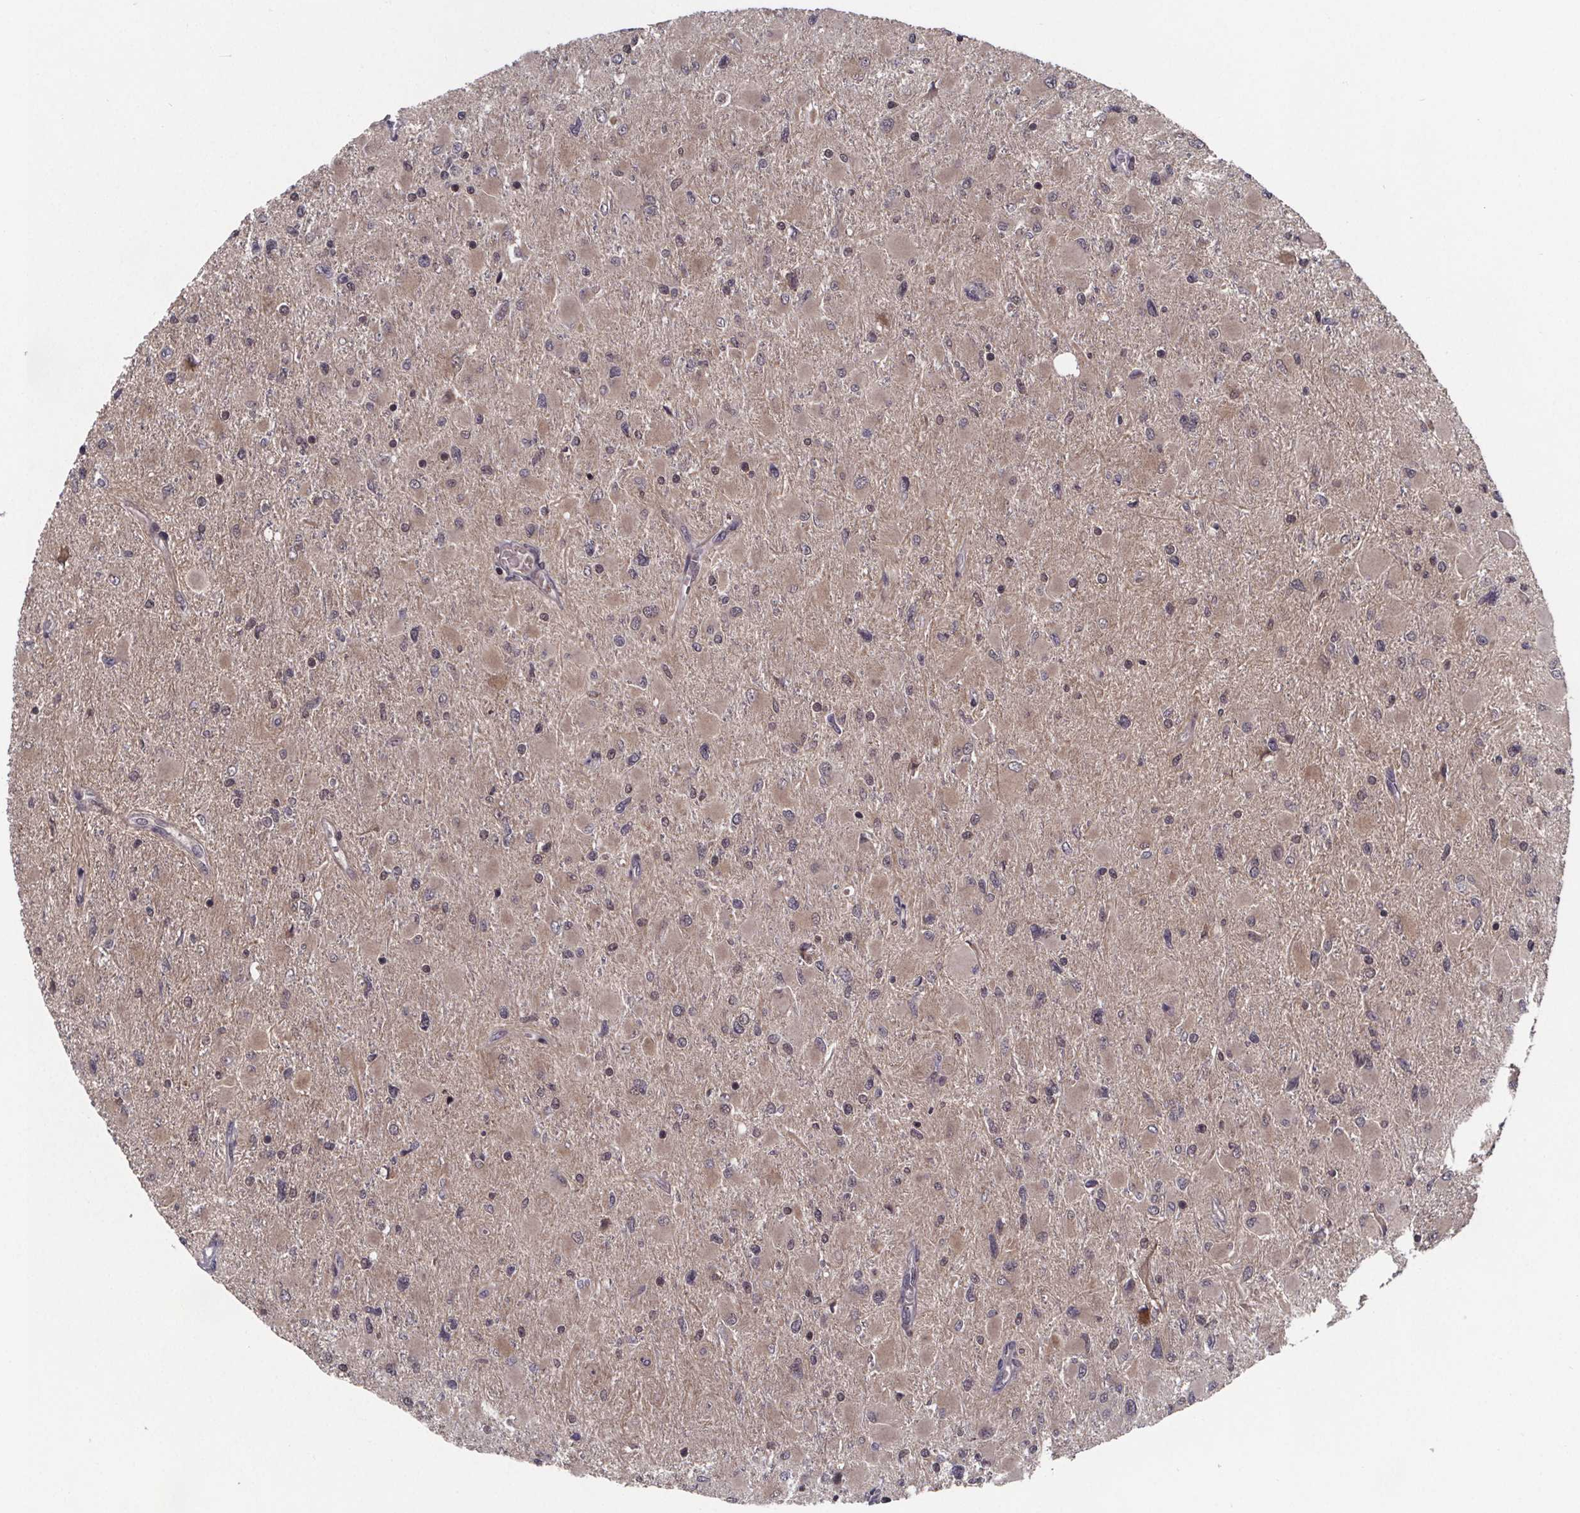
{"staining": {"intensity": "negative", "quantity": "none", "location": "none"}, "tissue": "glioma", "cell_type": "Tumor cells", "image_type": "cancer", "snomed": [{"axis": "morphology", "description": "Glioma, malignant, High grade"}, {"axis": "topography", "description": "Cerebral cortex"}], "caption": "A high-resolution micrograph shows immunohistochemistry (IHC) staining of malignant high-grade glioma, which exhibits no significant positivity in tumor cells. (Brightfield microscopy of DAB IHC at high magnification).", "gene": "FN3KRP", "patient": {"sex": "female", "age": 36}}